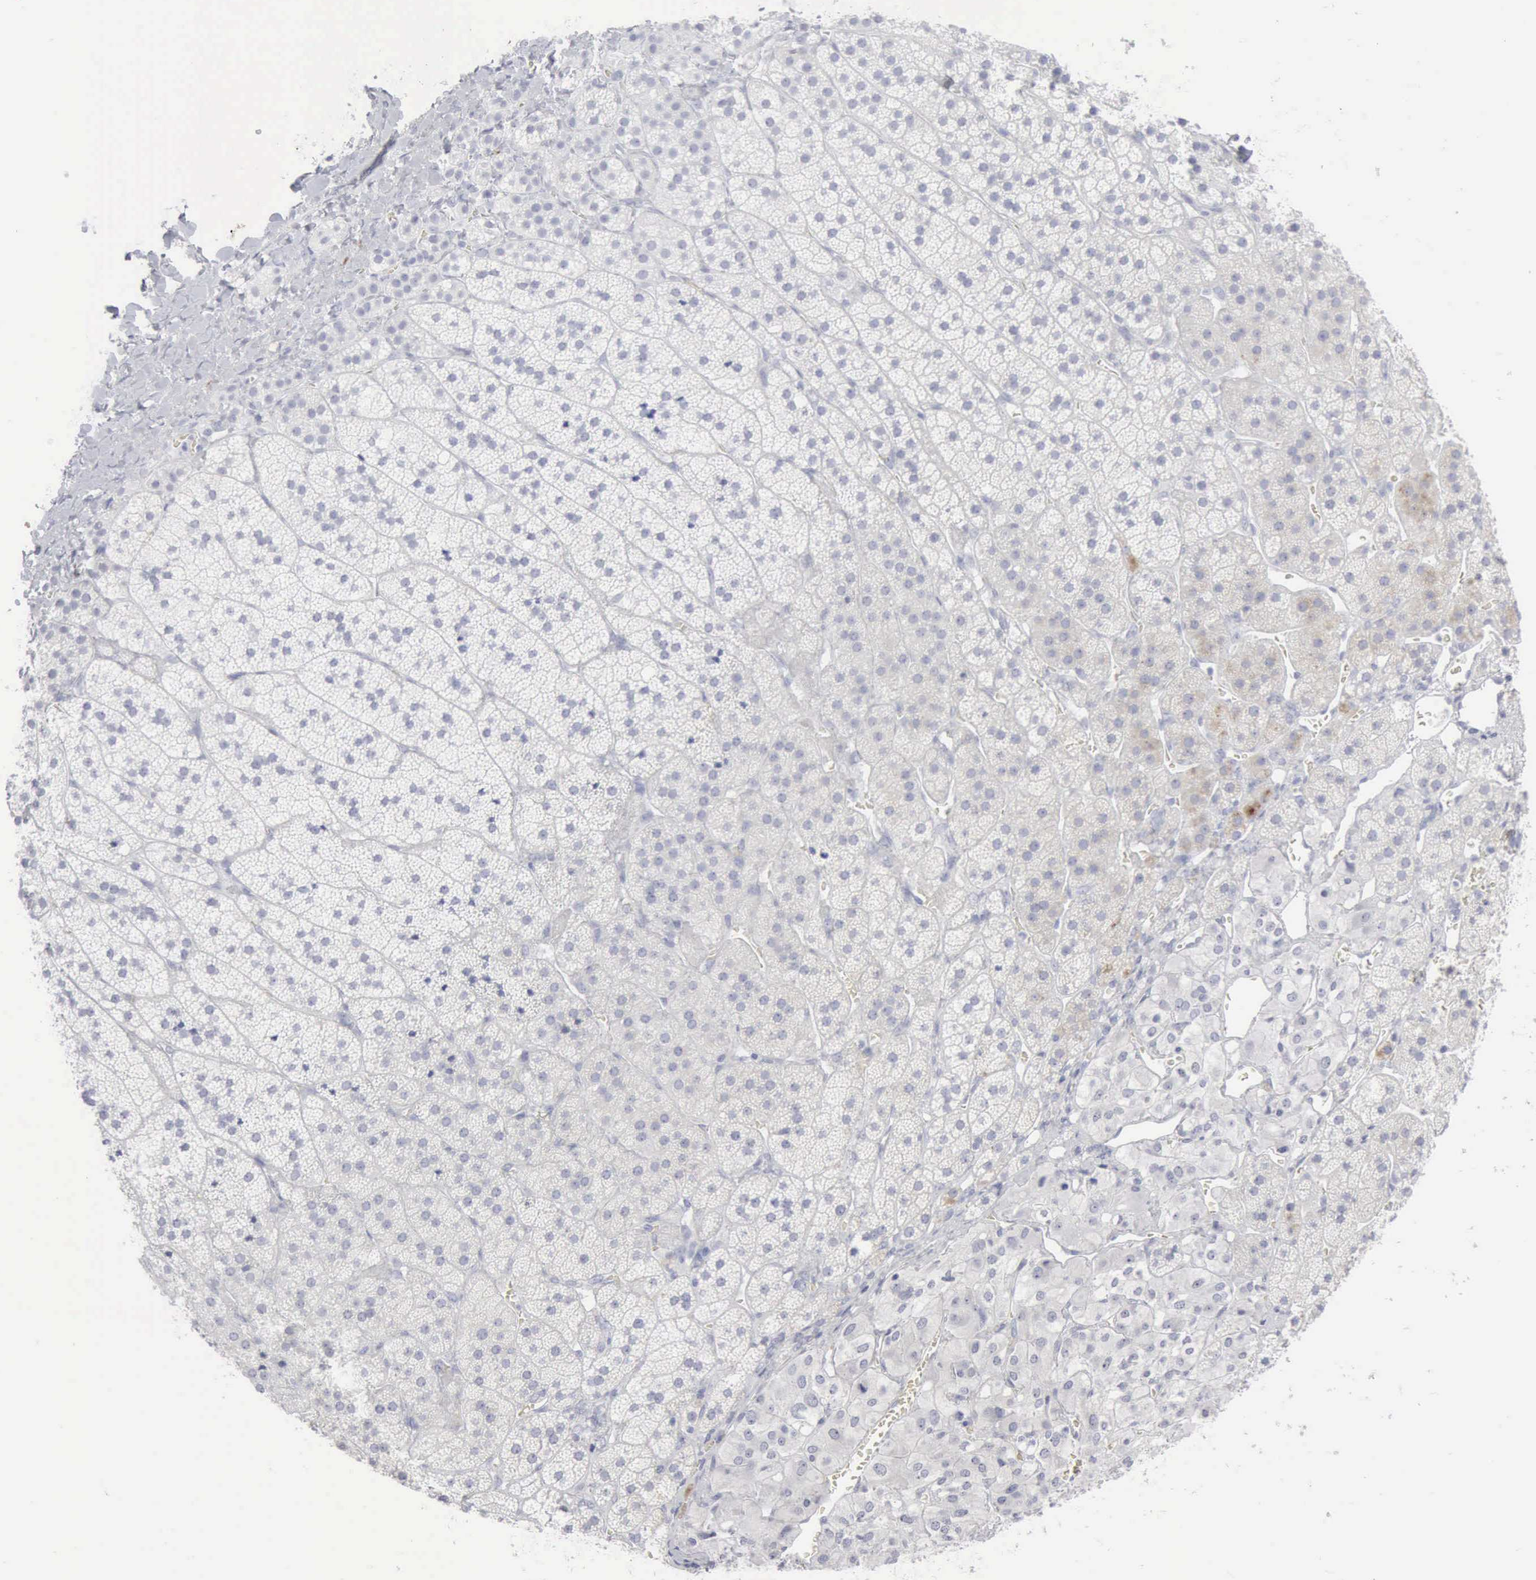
{"staining": {"intensity": "negative", "quantity": "none", "location": "none"}, "tissue": "adrenal gland", "cell_type": "Glandular cells", "image_type": "normal", "snomed": [{"axis": "morphology", "description": "Normal tissue, NOS"}, {"axis": "topography", "description": "Adrenal gland"}], "caption": "The histopathology image displays no staining of glandular cells in benign adrenal gland.", "gene": "CMA1", "patient": {"sex": "female", "age": 44}}